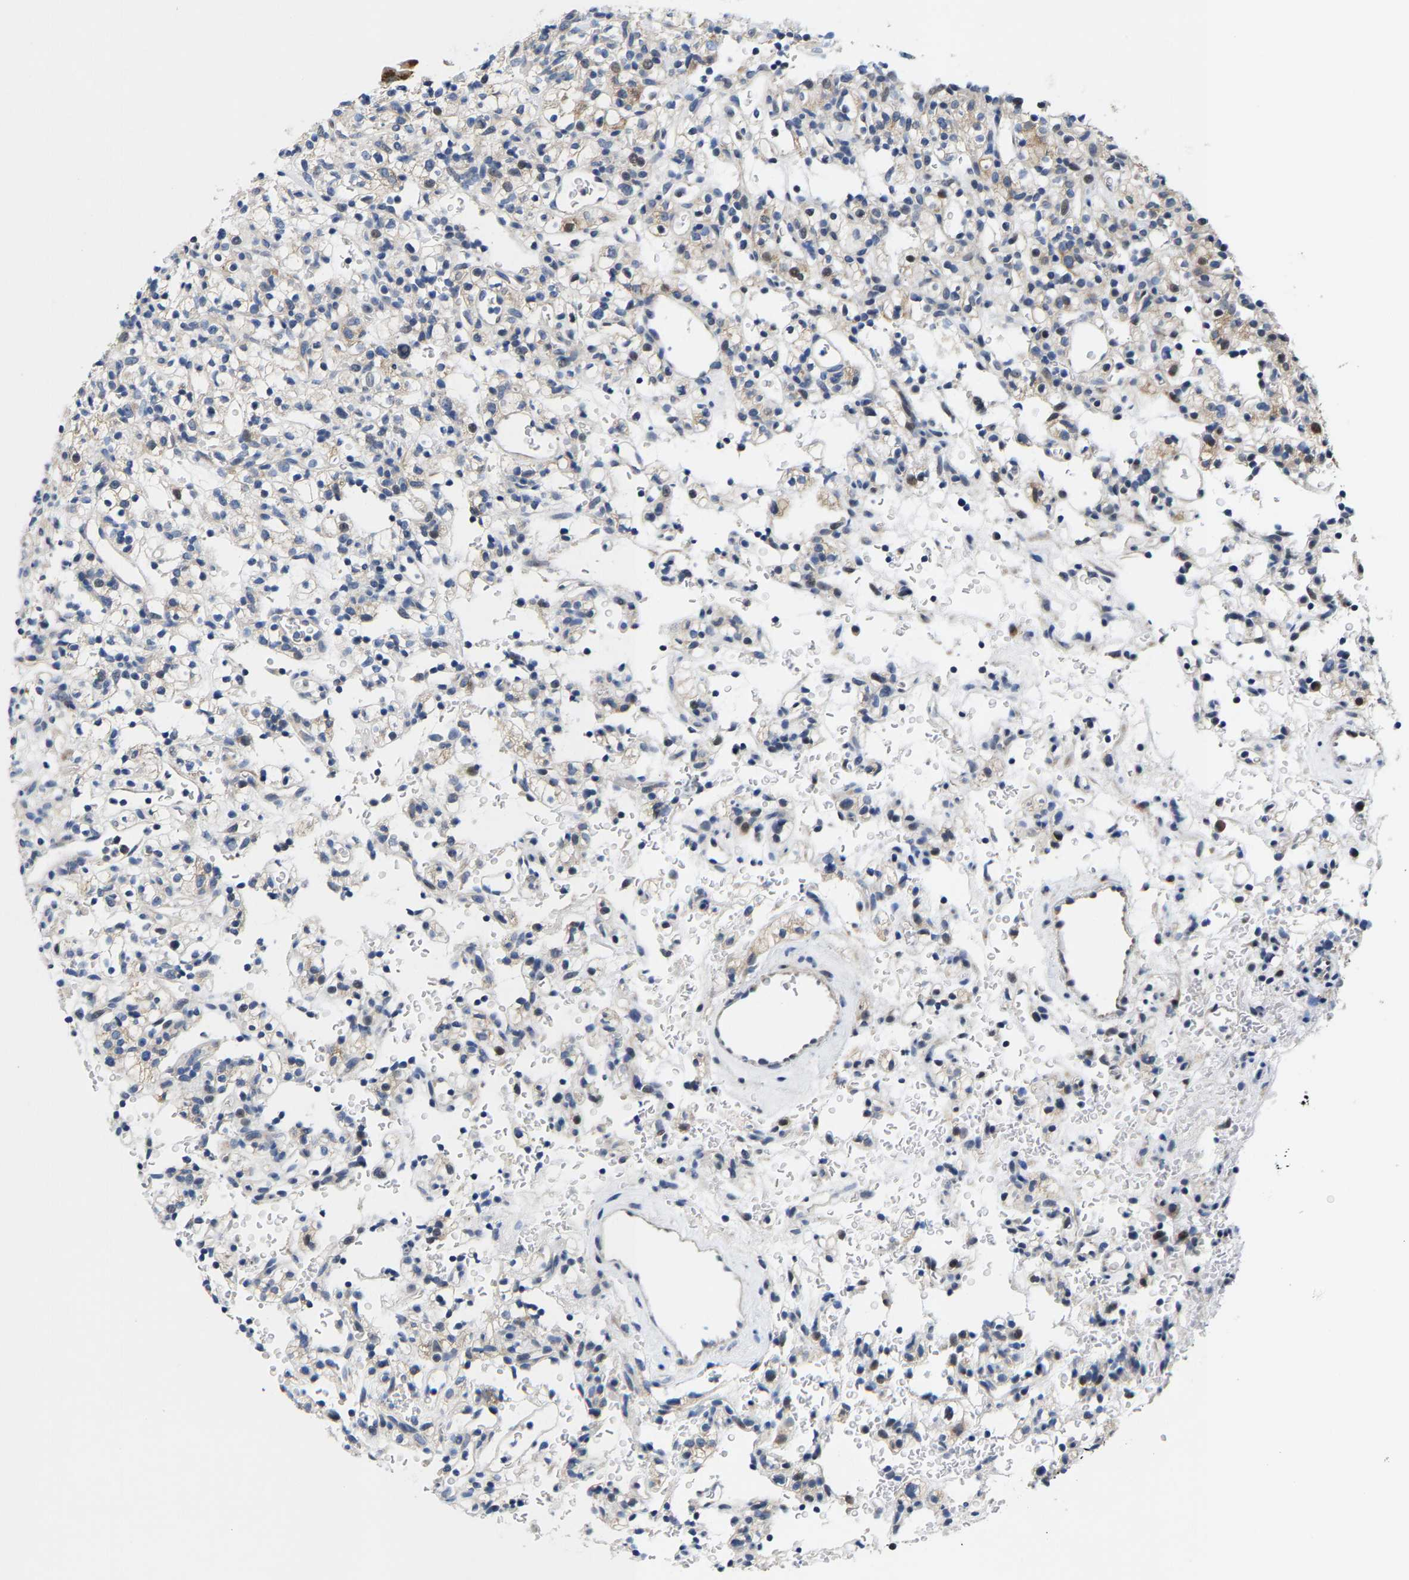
{"staining": {"intensity": "negative", "quantity": "none", "location": "none"}, "tissue": "renal cancer", "cell_type": "Tumor cells", "image_type": "cancer", "snomed": [{"axis": "morphology", "description": "Normal tissue, NOS"}, {"axis": "morphology", "description": "Adenocarcinoma, NOS"}, {"axis": "topography", "description": "Kidney"}], "caption": "Renal adenocarcinoma was stained to show a protein in brown. There is no significant staining in tumor cells. The staining was performed using DAB (3,3'-diaminobenzidine) to visualize the protein expression in brown, while the nuclei were stained in blue with hematoxylin (Magnification: 20x).", "gene": "KLHL1", "patient": {"sex": "female", "age": 72}}